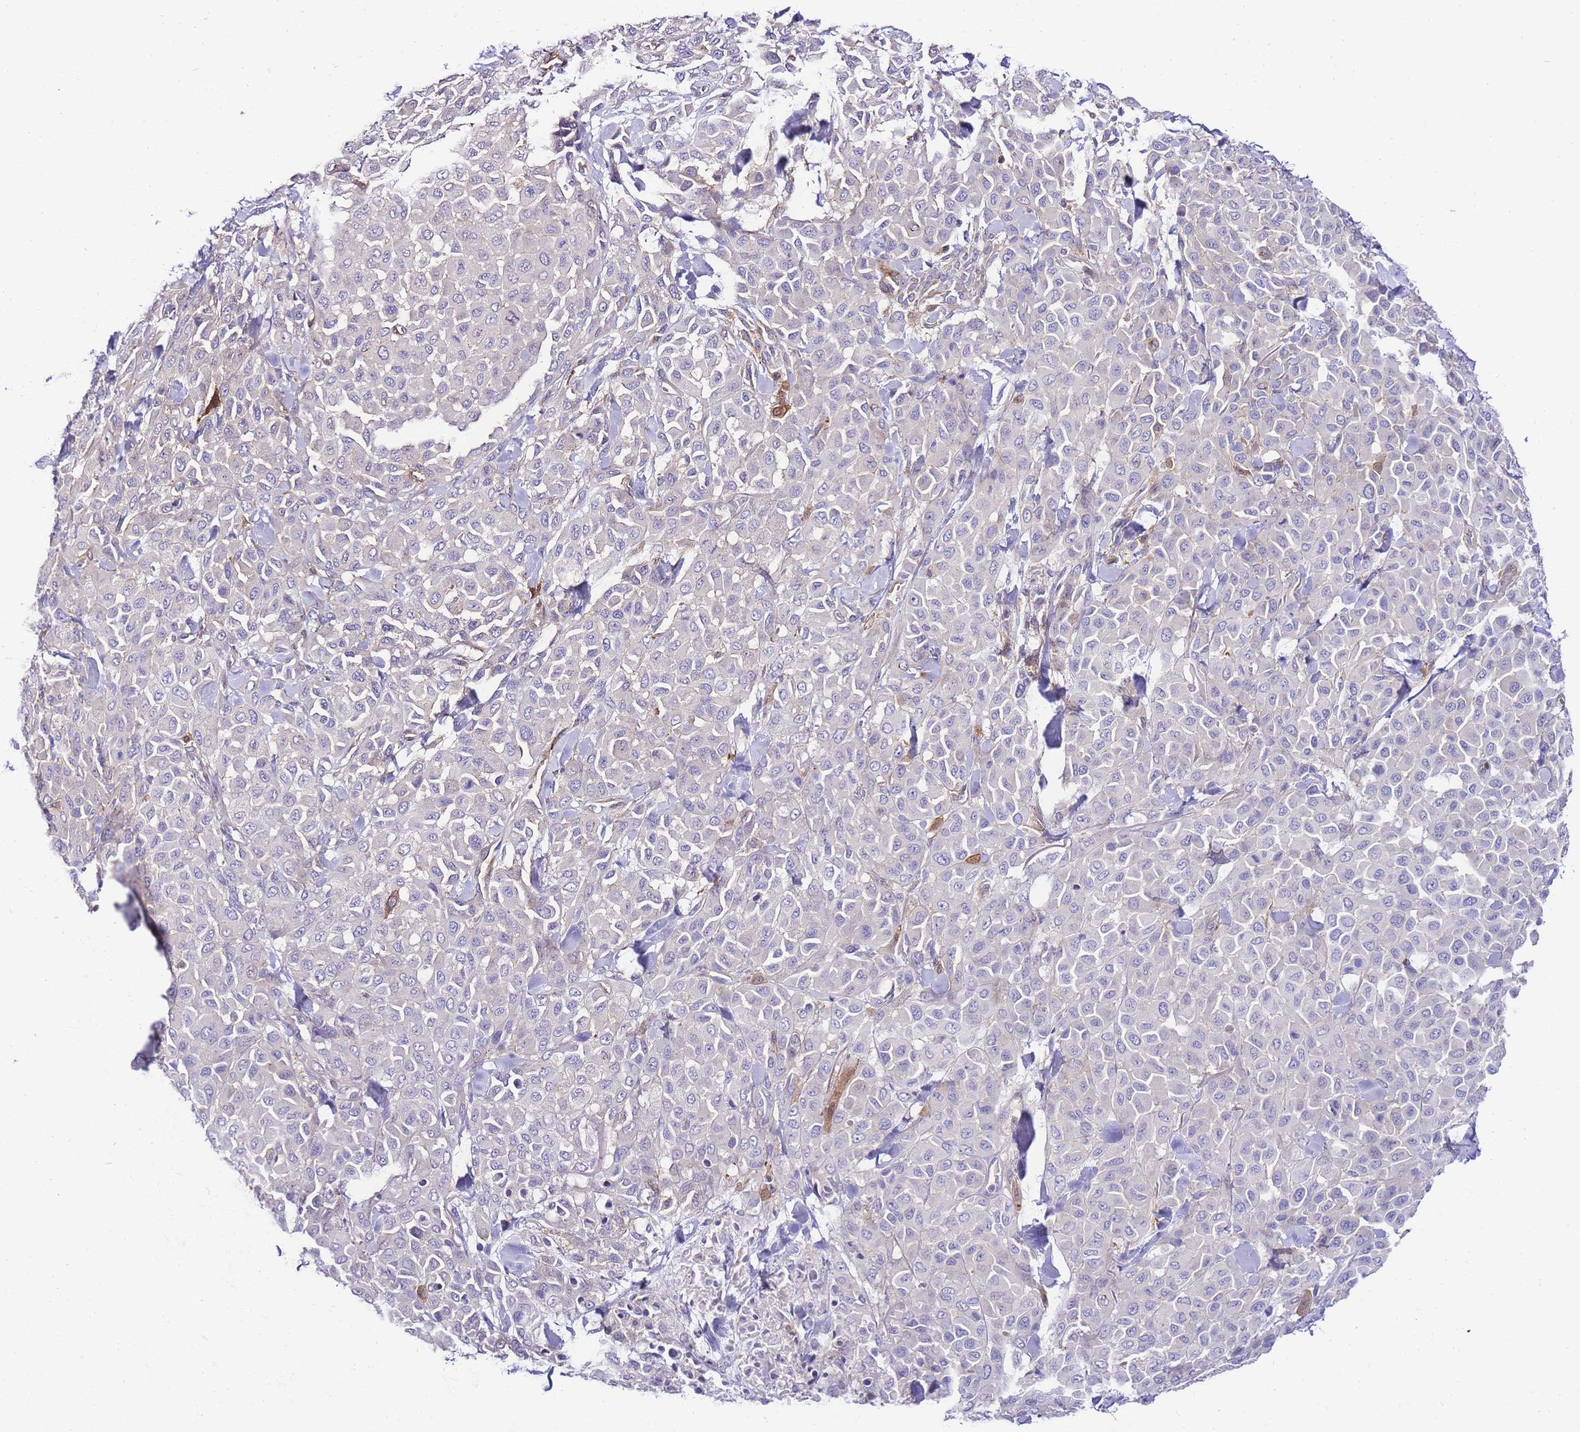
{"staining": {"intensity": "negative", "quantity": "none", "location": "none"}, "tissue": "melanoma", "cell_type": "Tumor cells", "image_type": "cancer", "snomed": [{"axis": "morphology", "description": "Malignant melanoma, Metastatic site"}, {"axis": "topography", "description": "Skin"}], "caption": "Malignant melanoma (metastatic site) was stained to show a protein in brown. There is no significant expression in tumor cells.", "gene": "FBN3", "patient": {"sex": "female", "age": 81}}